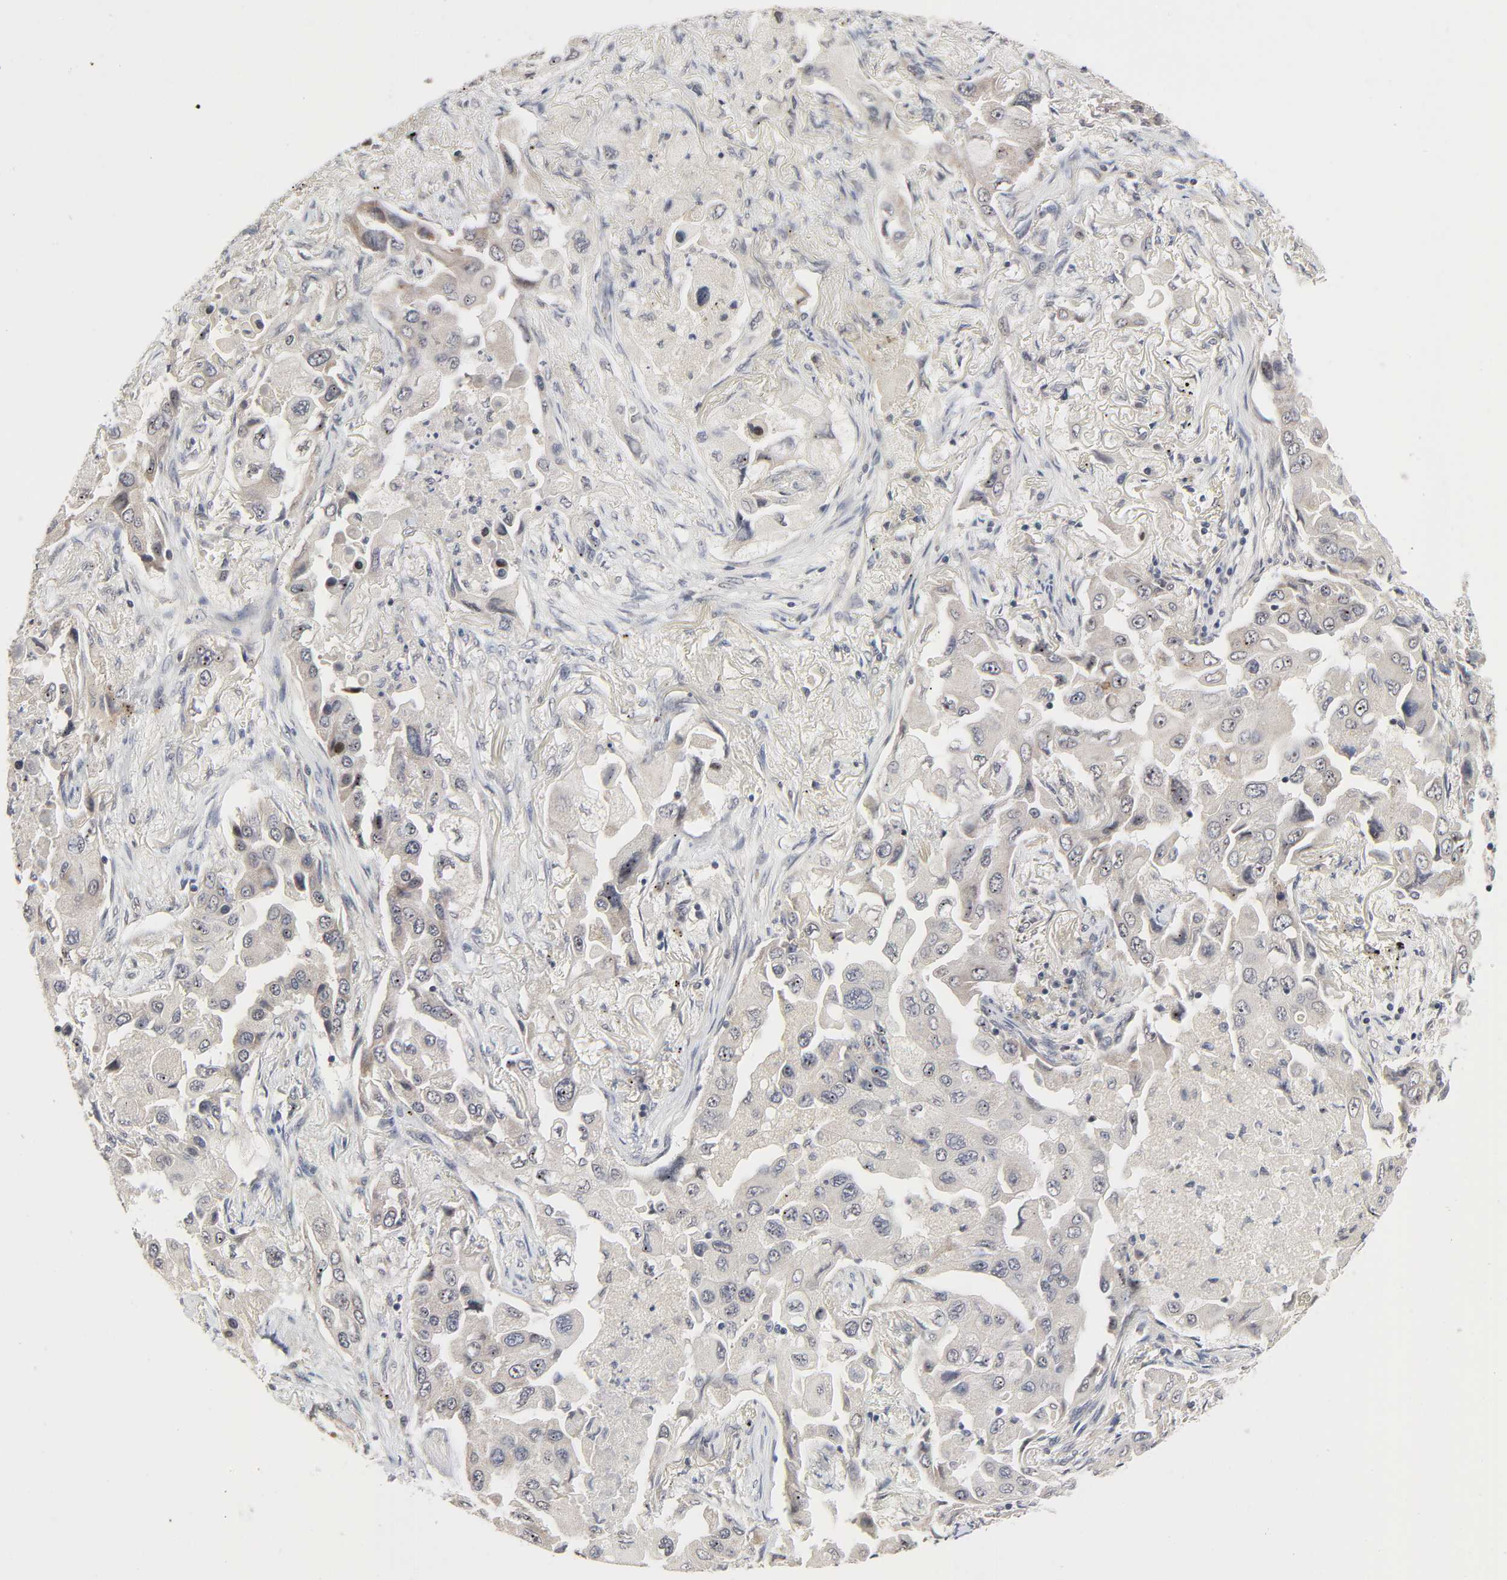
{"staining": {"intensity": "negative", "quantity": "none", "location": "none"}, "tissue": "lung cancer", "cell_type": "Tumor cells", "image_type": "cancer", "snomed": [{"axis": "morphology", "description": "Adenocarcinoma, NOS"}, {"axis": "topography", "description": "Lung"}], "caption": "IHC micrograph of lung cancer stained for a protein (brown), which exhibits no positivity in tumor cells.", "gene": "ZKSCAN8", "patient": {"sex": "female", "age": 65}}